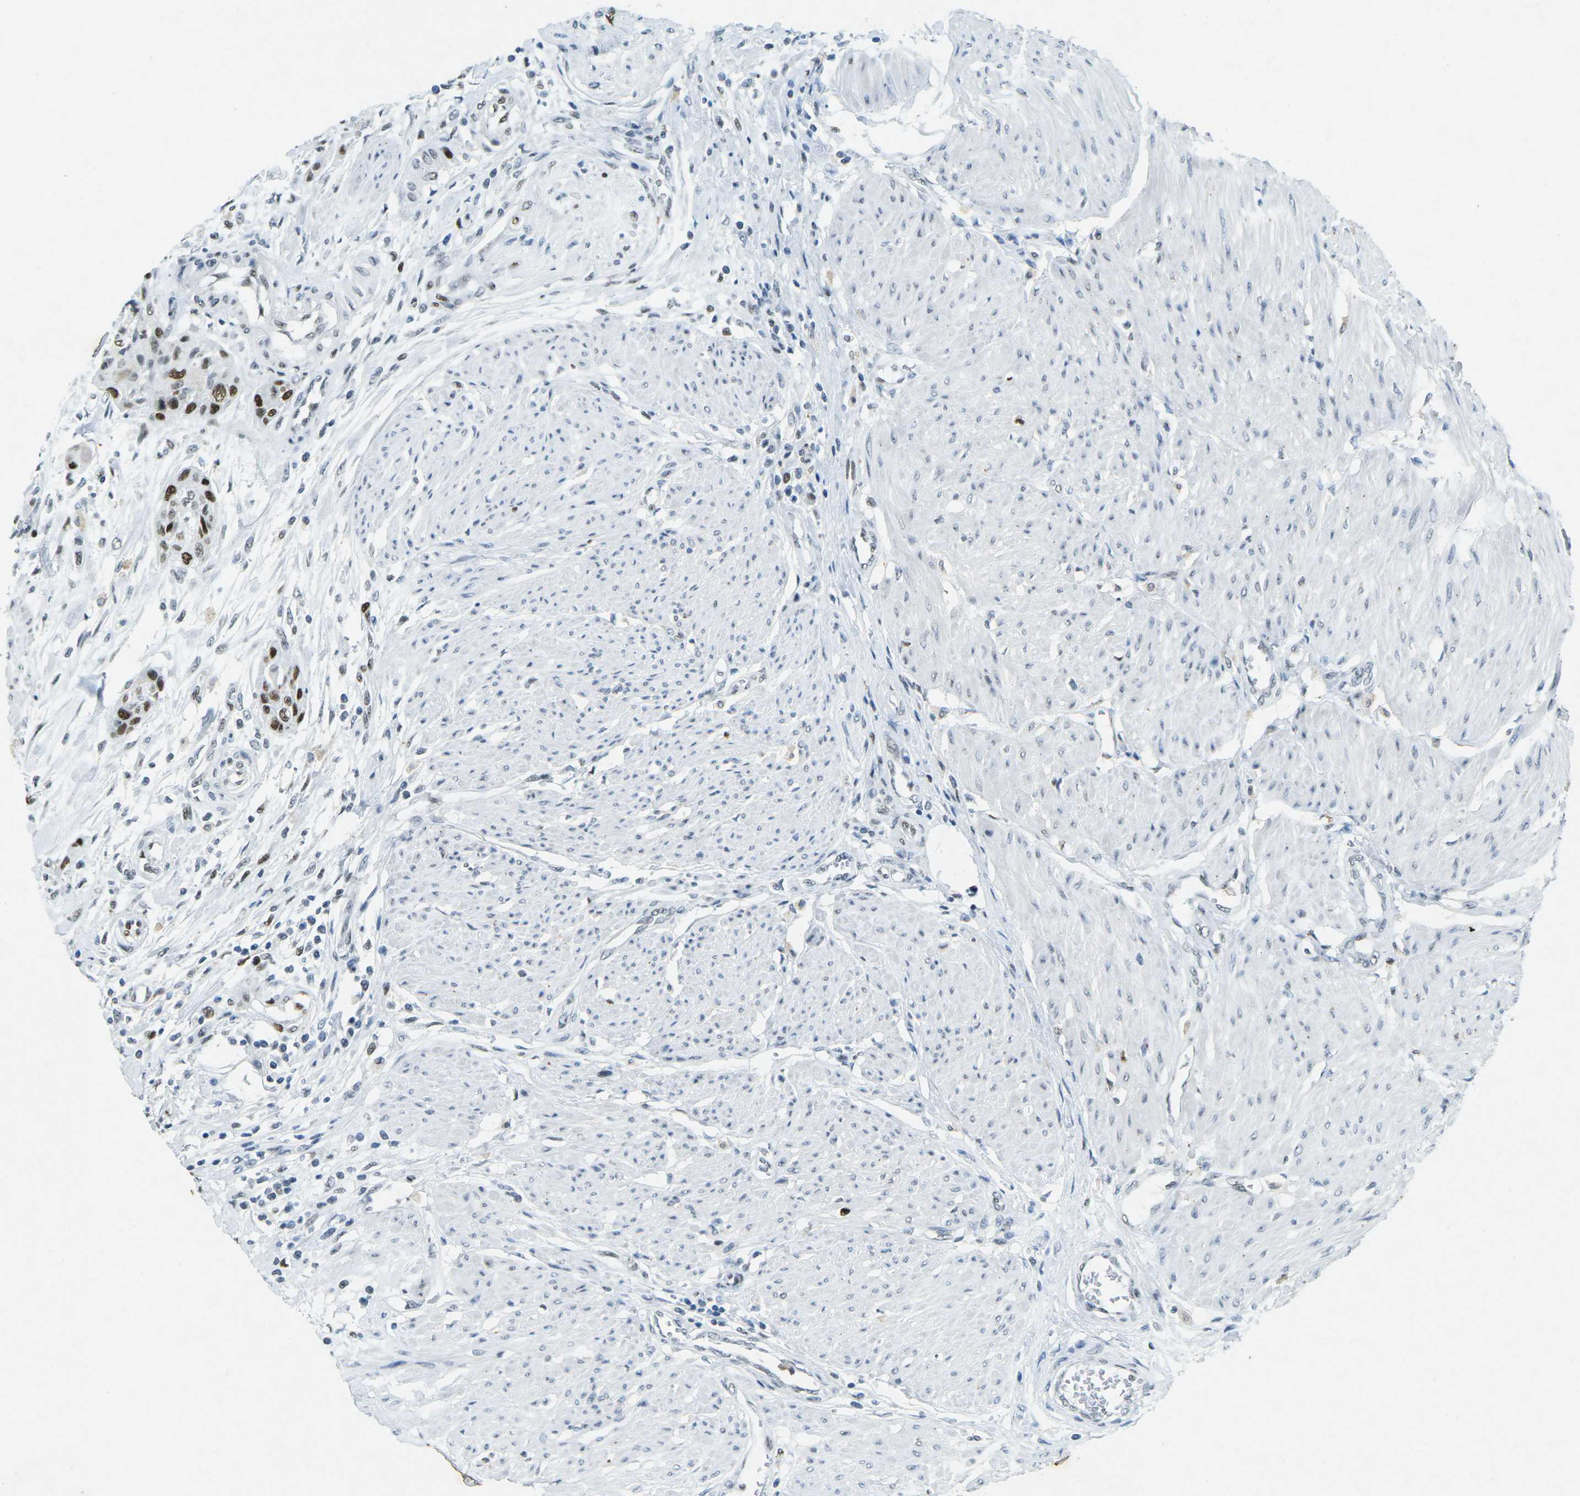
{"staining": {"intensity": "strong", "quantity": ">75%", "location": "nuclear"}, "tissue": "urothelial cancer", "cell_type": "Tumor cells", "image_type": "cancer", "snomed": [{"axis": "morphology", "description": "Urothelial carcinoma, High grade"}, {"axis": "topography", "description": "Urinary bladder"}], "caption": "High-grade urothelial carcinoma stained with a protein marker shows strong staining in tumor cells.", "gene": "RB1", "patient": {"sex": "male", "age": 35}}